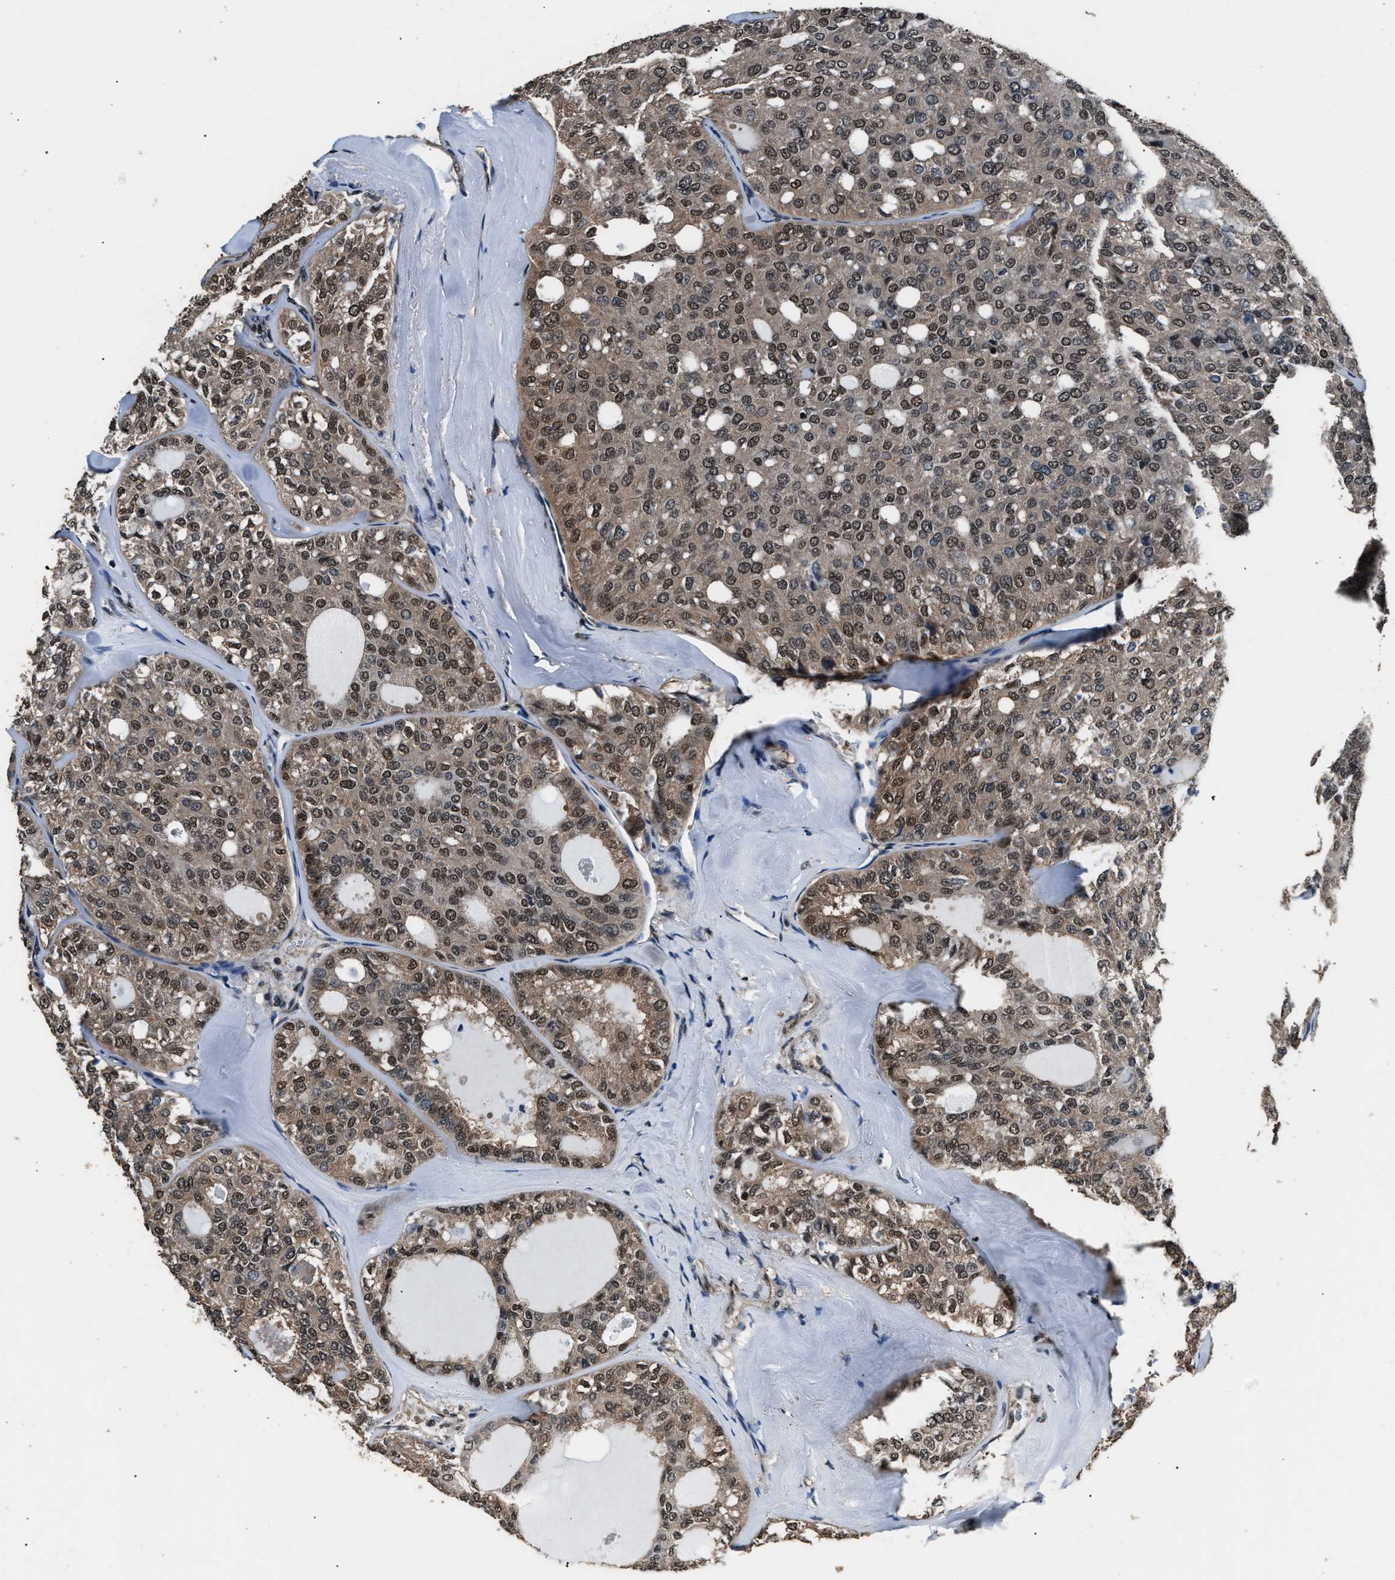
{"staining": {"intensity": "moderate", "quantity": ">75%", "location": "cytoplasmic/membranous,nuclear"}, "tissue": "thyroid cancer", "cell_type": "Tumor cells", "image_type": "cancer", "snomed": [{"axis": "morphology", "description": "Follicular adenoma carcinoma, NOS"}, {"axis": "topography", "description": "Thyroid gland"}], "caption": "The micrograph exhibits immunohistochemical staining of thyroid follicular adenoma carcinoma. There is moderate cytoplasmic/membranous and nuclear staining is present in approximately >75% of tumor cells.", "gene": "DFFA", "patient": {"sex": "male", "age": 75}}